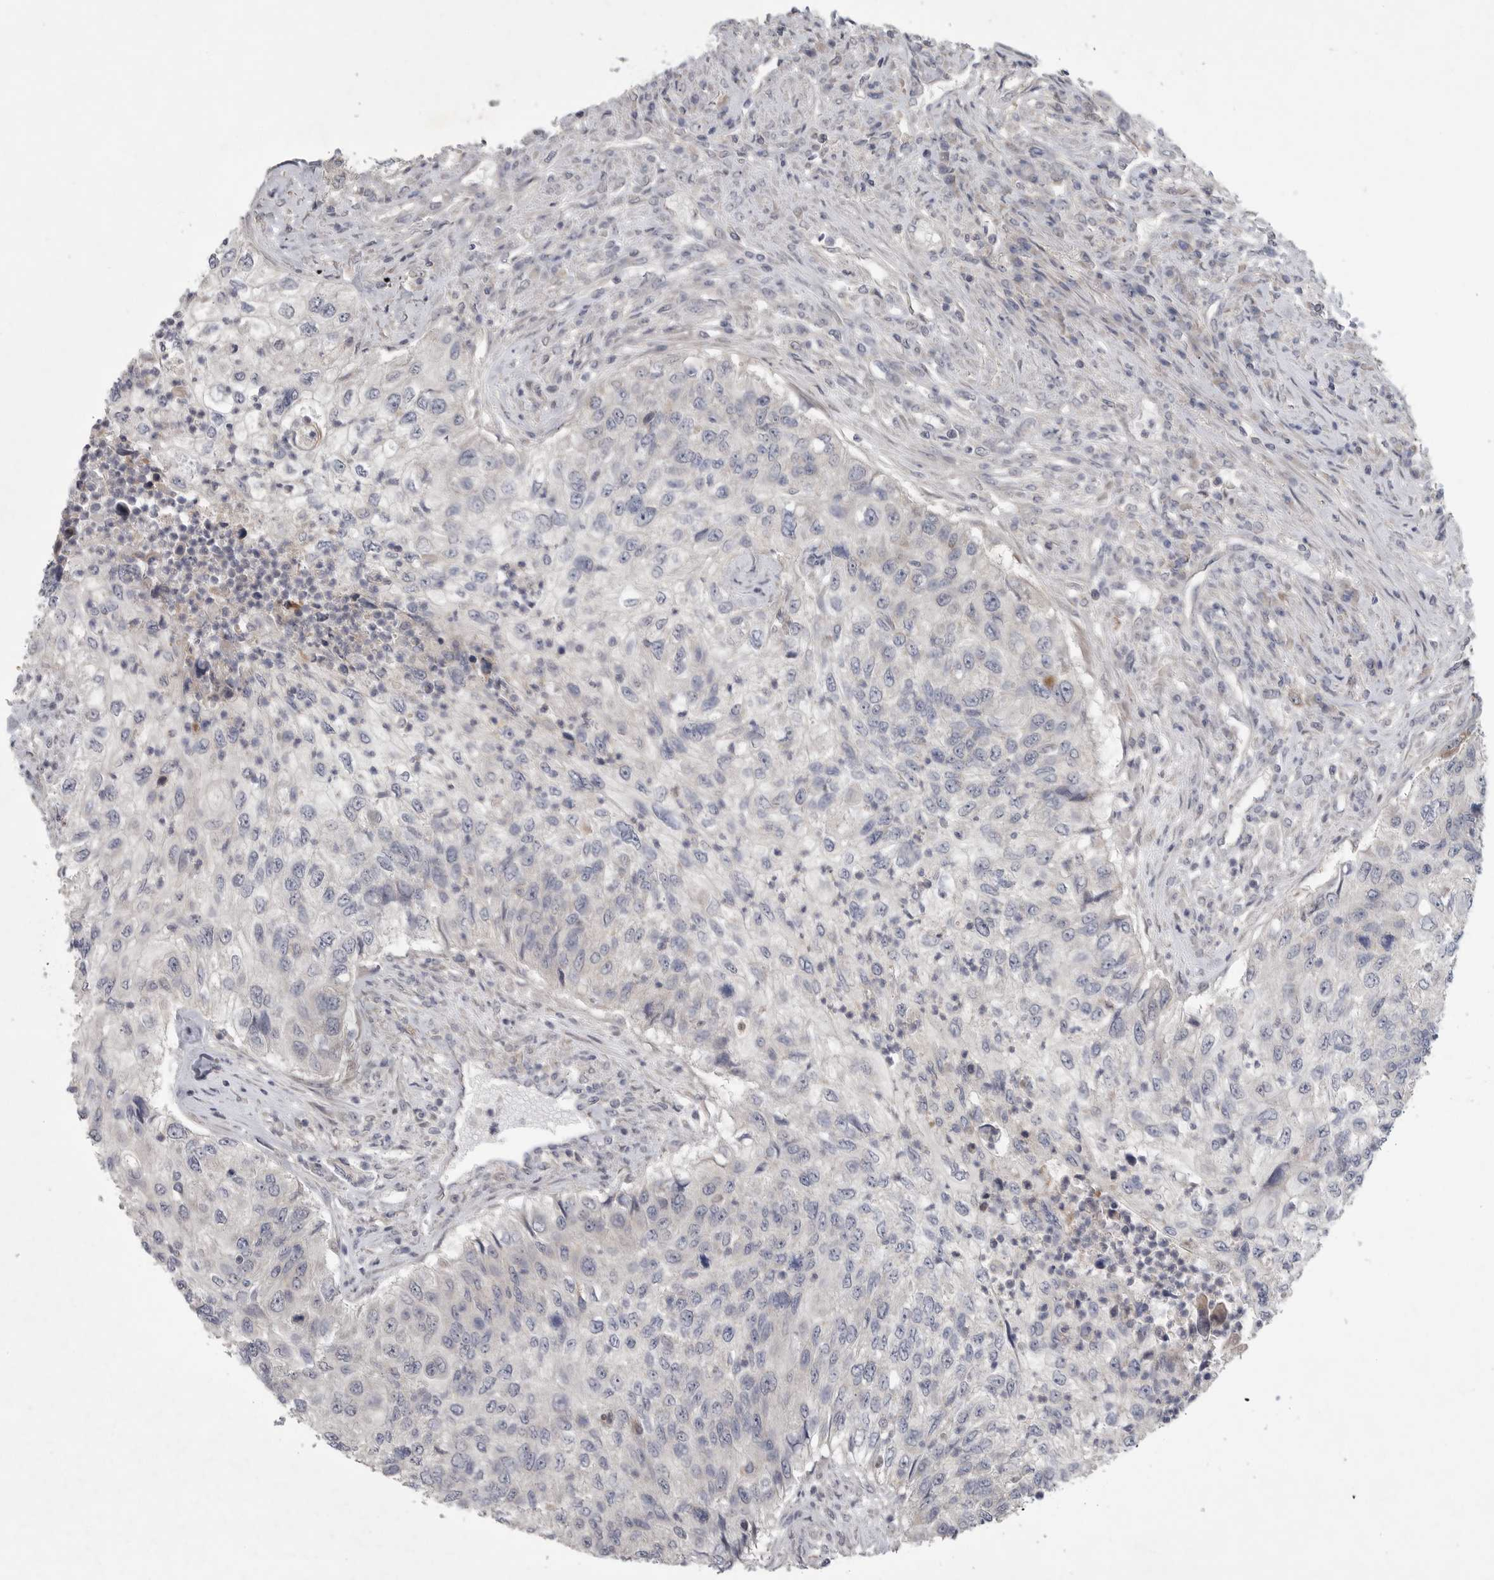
{"staining": {"intensity": "negative", "quantity": "none", "location": "none"}, "tissue": "urothelial cancer", "cell_type": "Tumor cells", "image_type": "cancer", "snomed": [{"axis": "morphology", "description": "Urothelial carcinoma, High grade"}, {"axis": "topography", "description": "Urinary bladder"}], "caption": "Human urothelial carcinoma (high-grade) stained for a protein using IHC demonstrates no staining in tumor cells.", "gene": "FBXO43", "patient": {"sex": "female", "age": 60}}